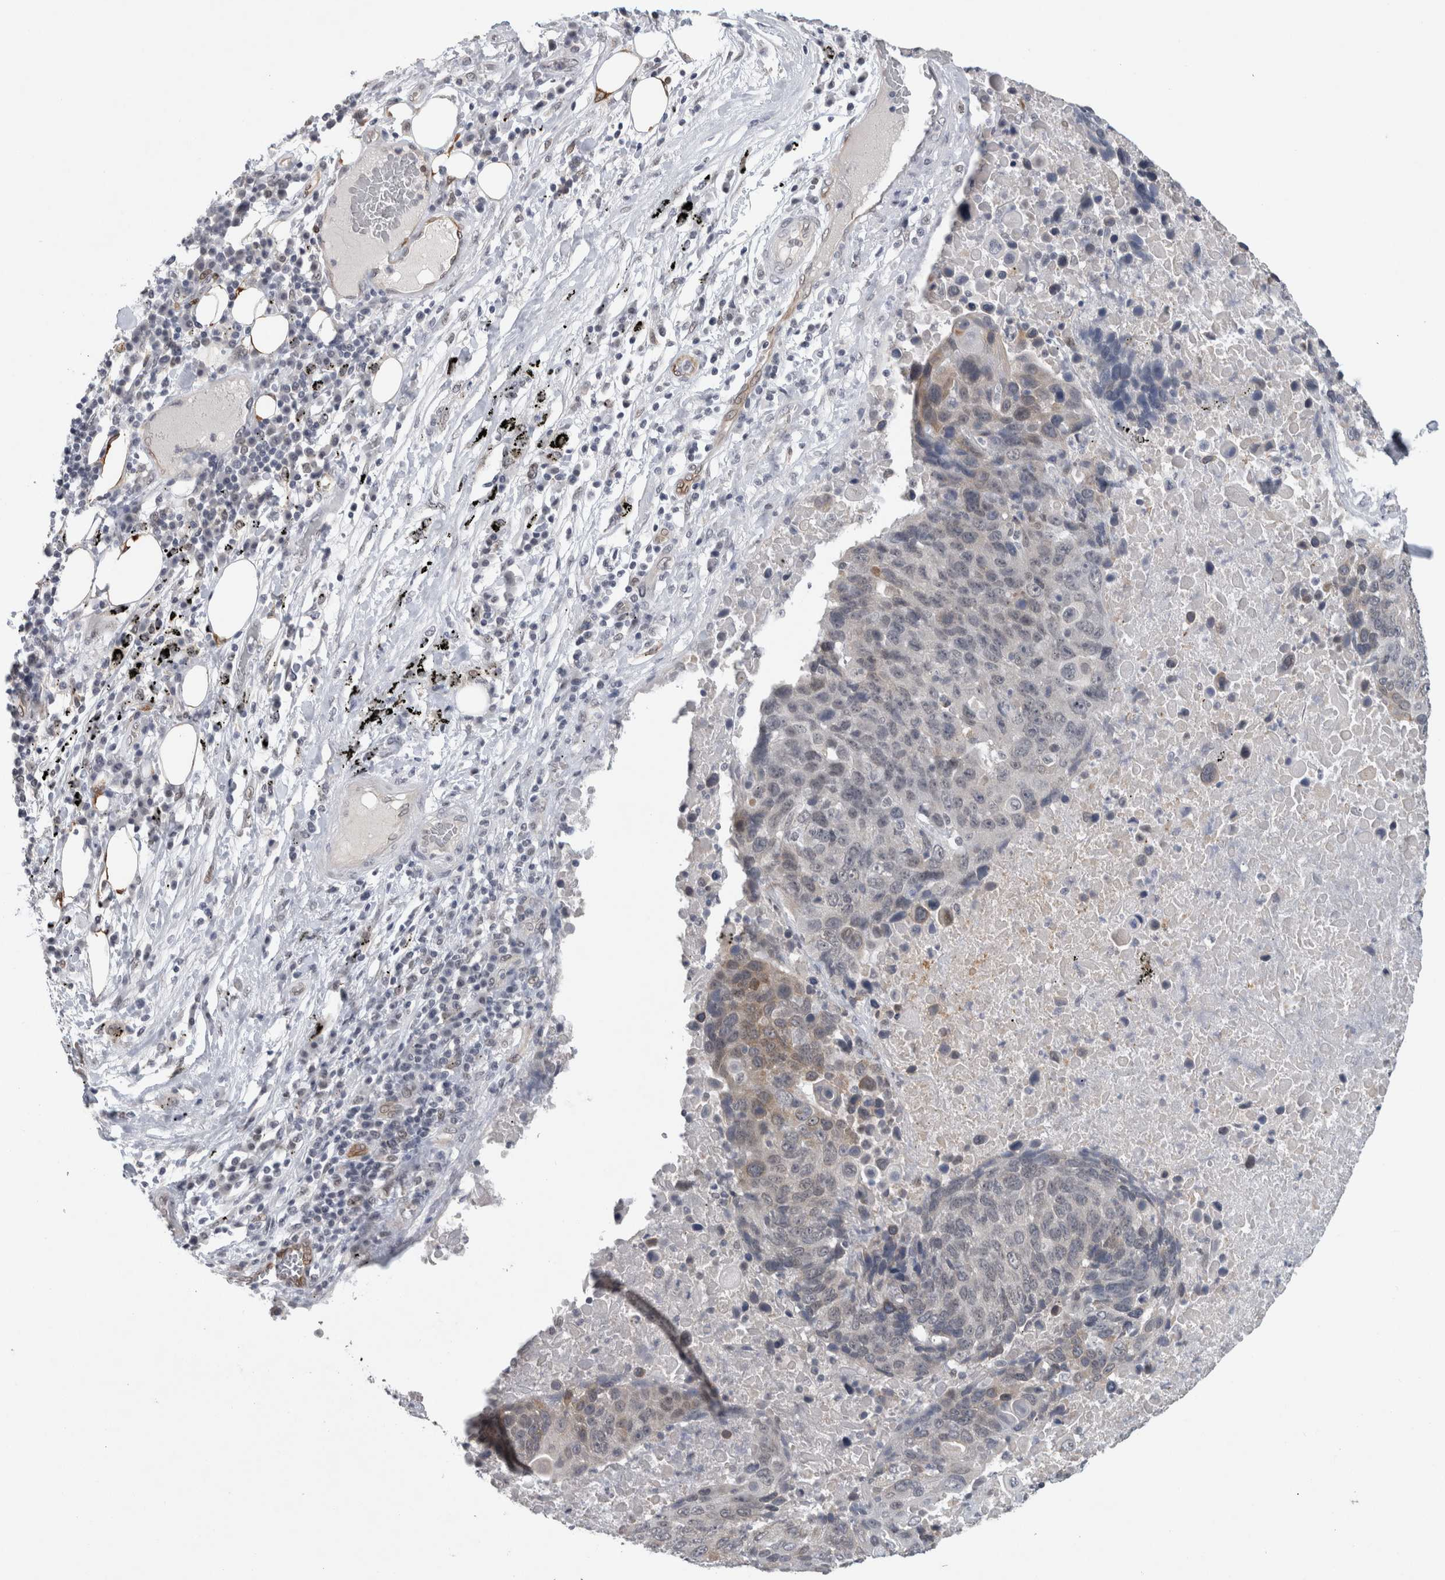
{"staining": {"intensity": "weak", "quantity": "<25%", "location": "cytoplasmic/membranous"}, "tissue": "lung cancer", "cell_type": "Tumor cells", "image_type": "cancer", "snomed": [{"axis": "morphology", "description": "Squamous cell carcinoma, NOS"}, {"axis": "topography", "description": "Lung"}], "caption": "DAB immunohistochemical staining of lung squamous cell carcinoma exhibits no significant expression in tumor cells.", "gene": "PRXL2A", "patient": {"sex": "male", "age": 66}}